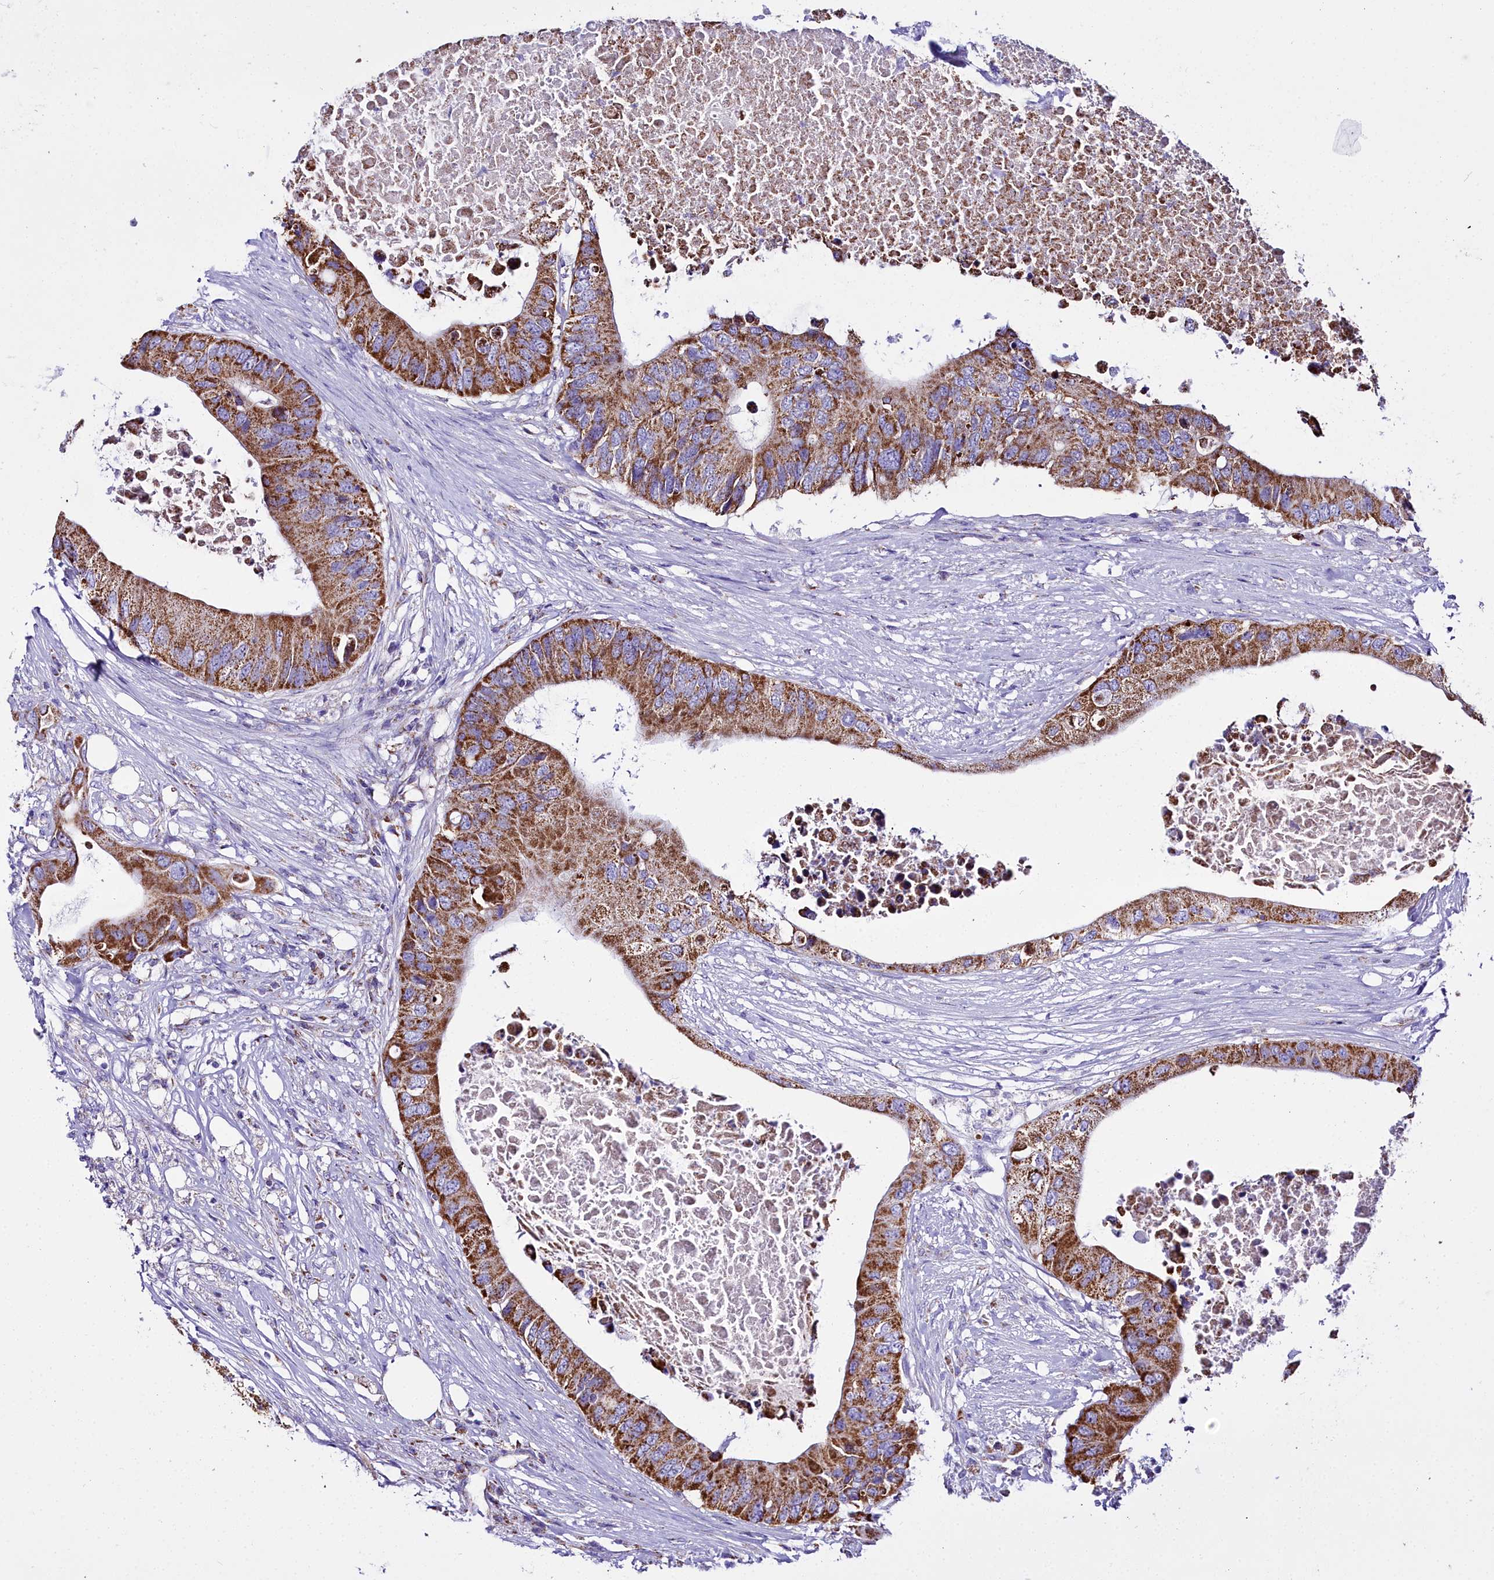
{"staining": {"intensity": "strong", "quantity": ">75%", "location": "cytoplasmic/membranous"}, "tissue": "colorectal cancer", "cell_type": "Tumor cells", "image_type": "cancer", "snomed": [{"axis": "morphology", "description": "Adenocarcinoma, NOS"}, {"axis": "topography", "description": "Colon"}], "caption": "The micrograph displays immunohistochemical staining of colorectal cancer (adenocarcinoma). There is strong cytoplasmic/membranous staining is present in approximately >75% of tumor cells. Immunohistochemistry stains the protein of interest in brown and the nuclei are stained blue.", "gene": "WDFY3", "patient": {"sex": "male", "age": 71}}